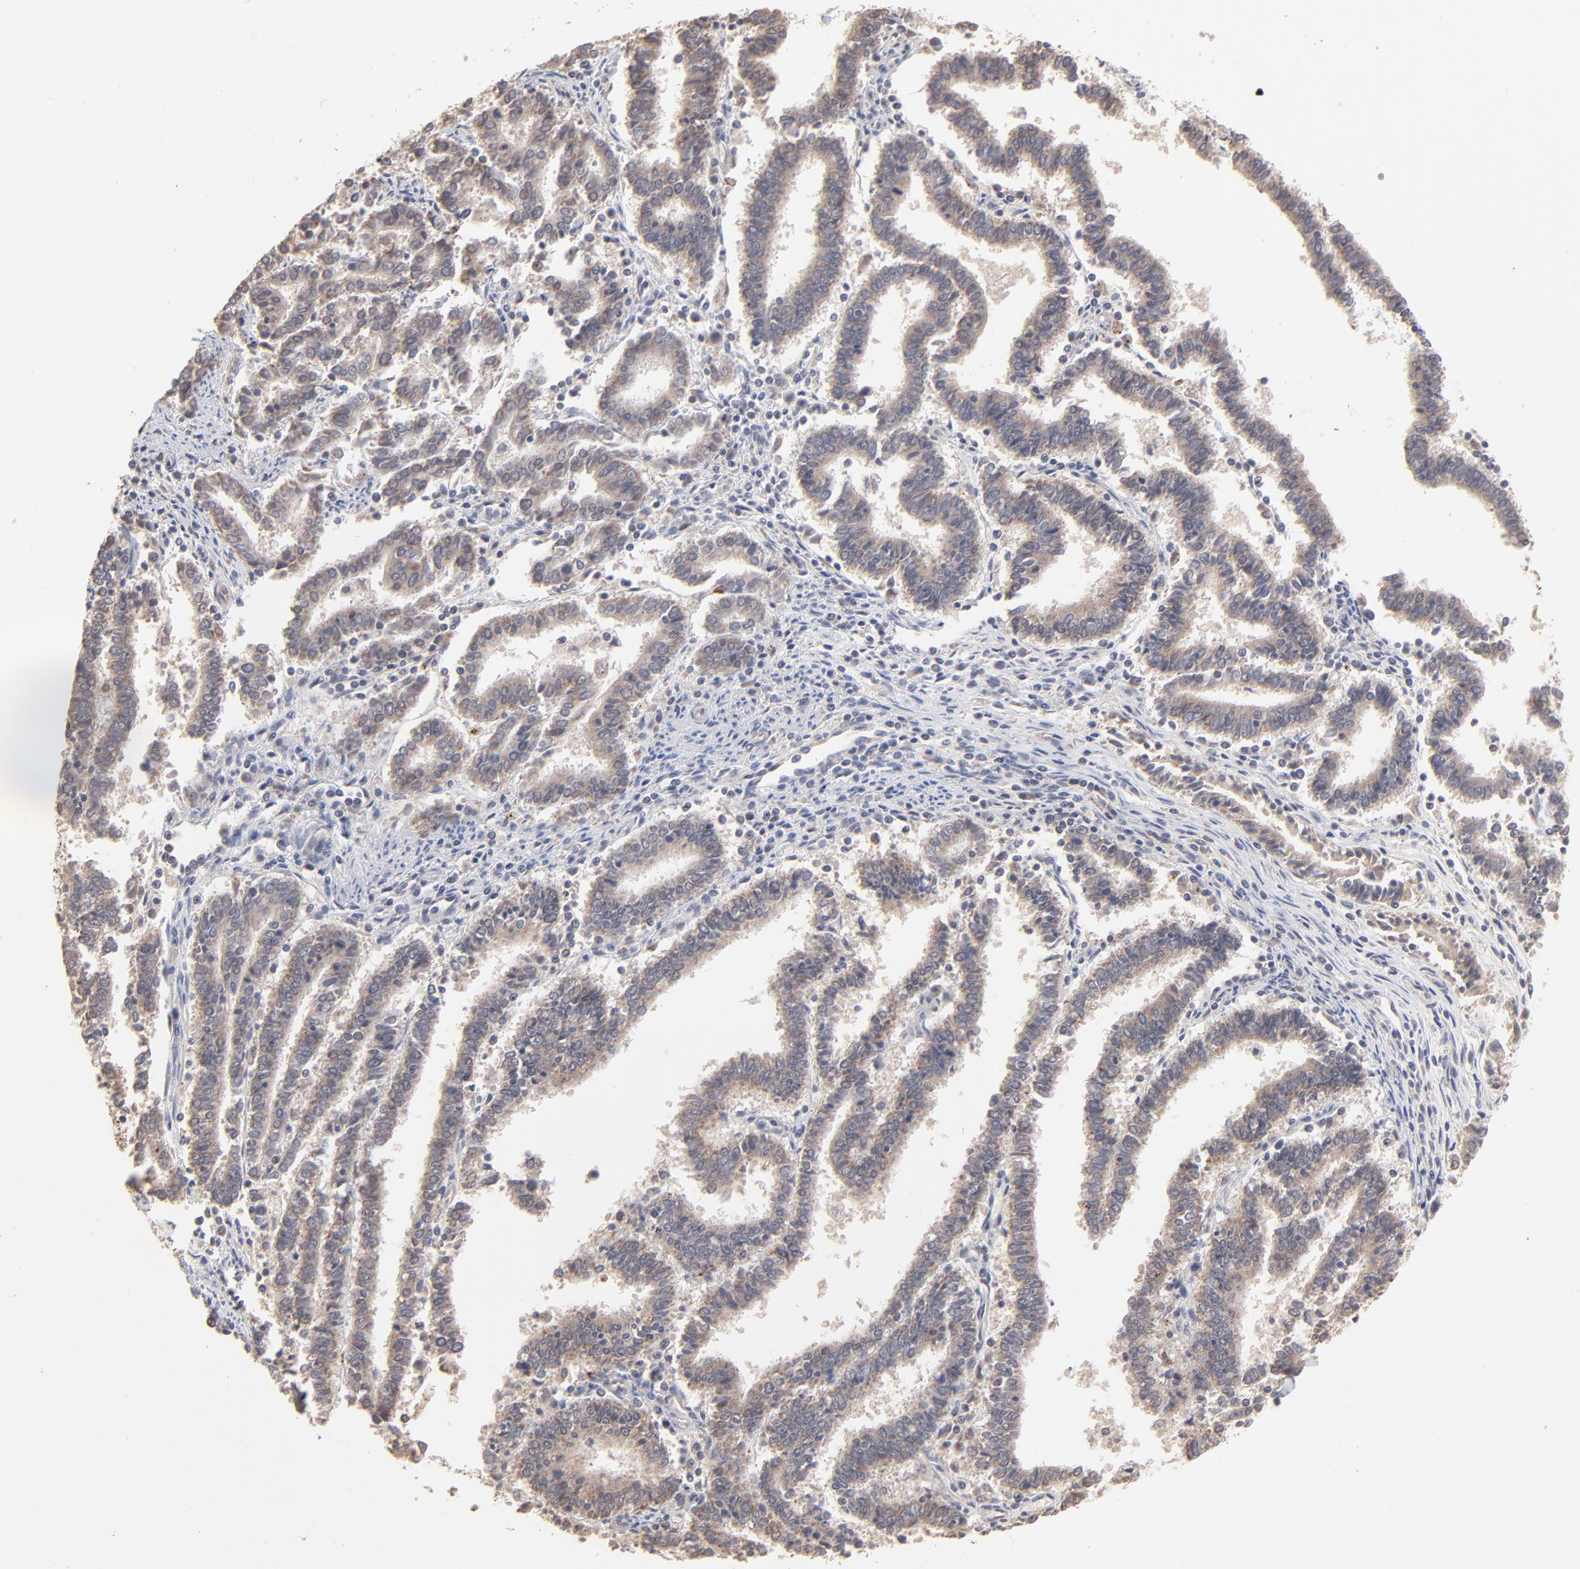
{"staining": {"intensity": "weak", "quantity": "25%-75%", "location": "cytoplasmic/membranous"}, "tissue": "endometrial cancer", "cell_type": "Tumor cells", "image_type": "cancer", "snomed": [{"axis": "morphology", "description": "Adenocarcinoma, NOS"}, {"axis": "topography", "description": "Uterus"}], "caption": "Protein expression analysis of human endometrial cancer (adenocarcinoma) reveals weak cytoplasmic/membranous staining in about 25%-75% of tumor cells.", "gene": "MSL2", "patient": {"sex": "female", "age": 83}}